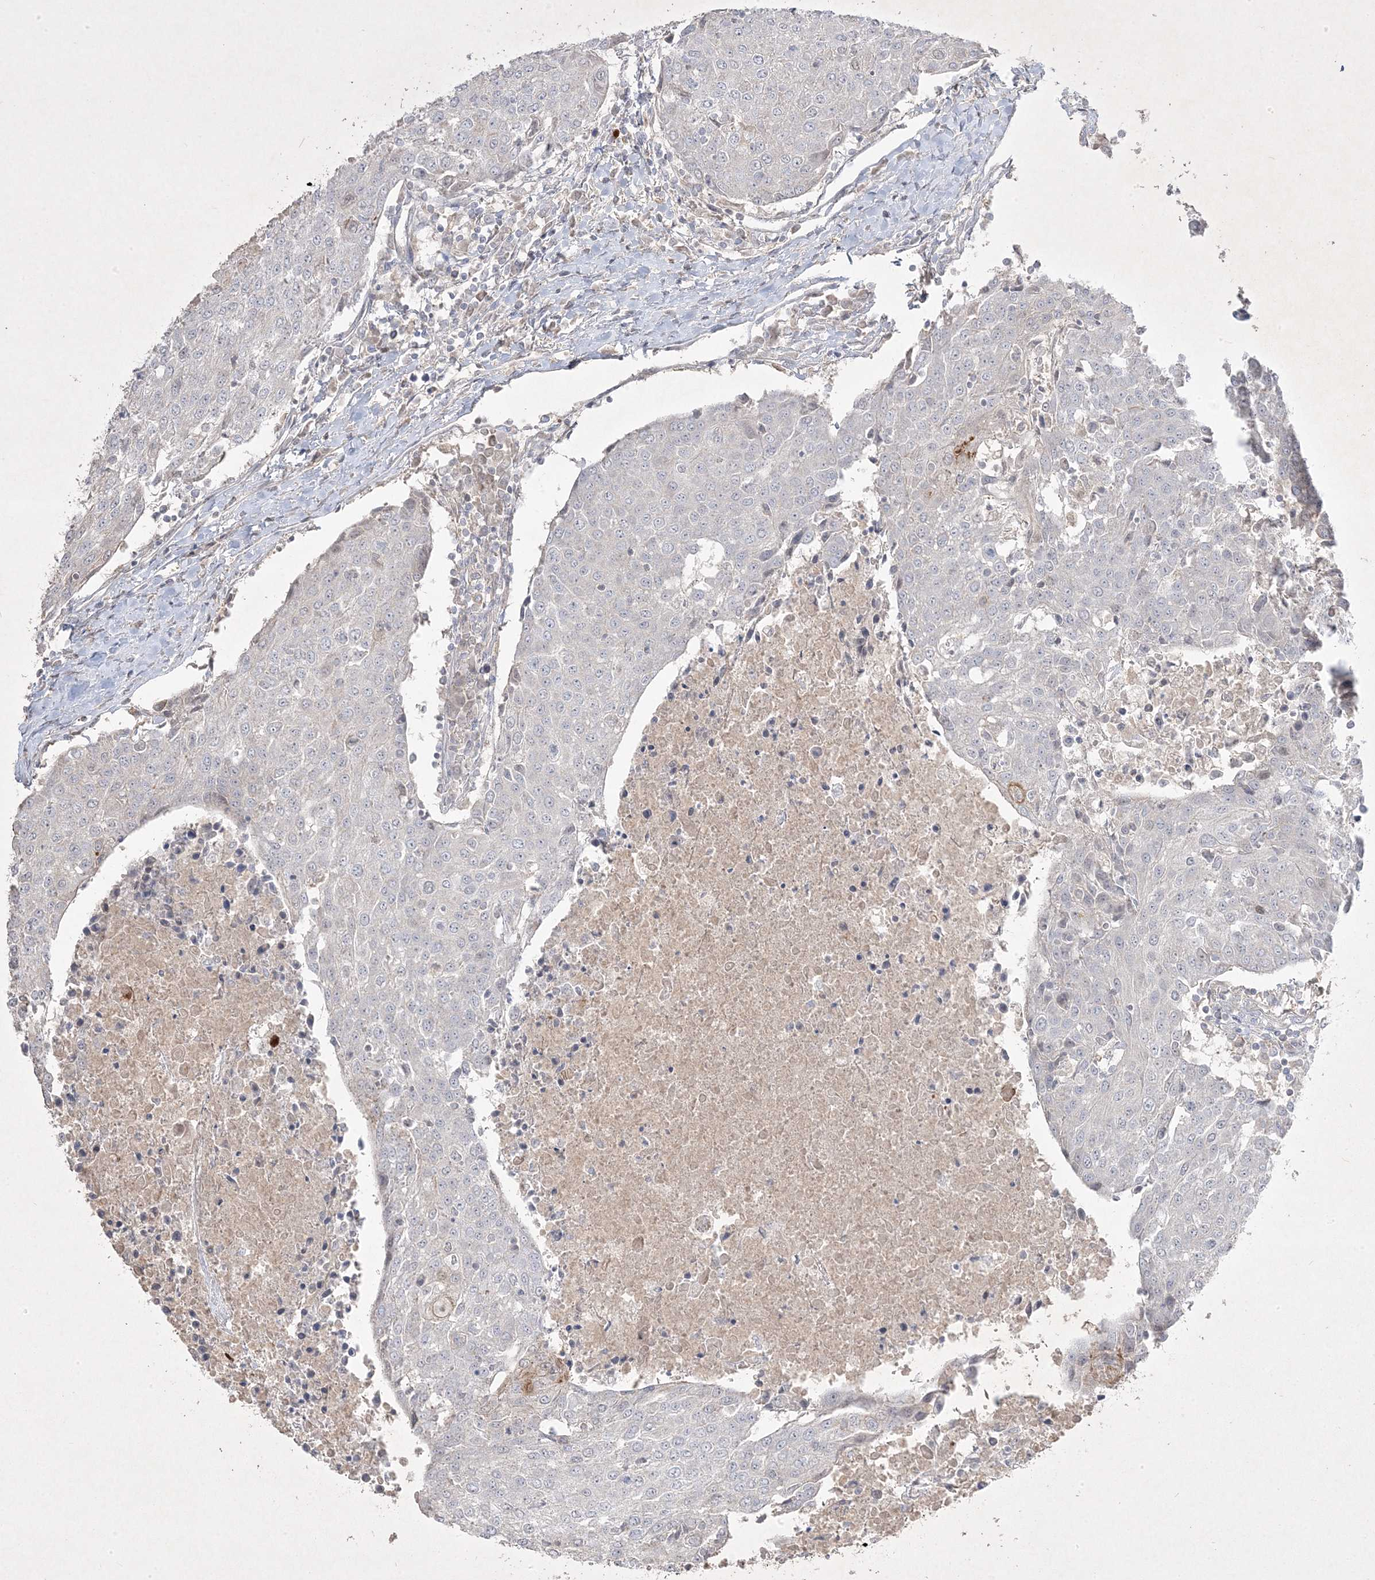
{"staining": {"intensity": "negative", "quantity": "none", "location": "none"}, "tissue": "urothelial cancer", "cell_type": "Tumor cells", "image_type": "cancer", "snomed": [{"axis": "morphology", "description": "Urothelial carcinoma, High grade"}, {"axis": "topography", "description": "Urinary bladder"}], "caption": "Immunohistochemistry (IHC) image of neoplastic tissue: human urothelial cancer stained with DAB (3,3'-diaminobenzidine) demonstrates no significant protein staining in tumor cells.", "gene": "RGL4", "patient": {"sex": "female", "age": 85}}